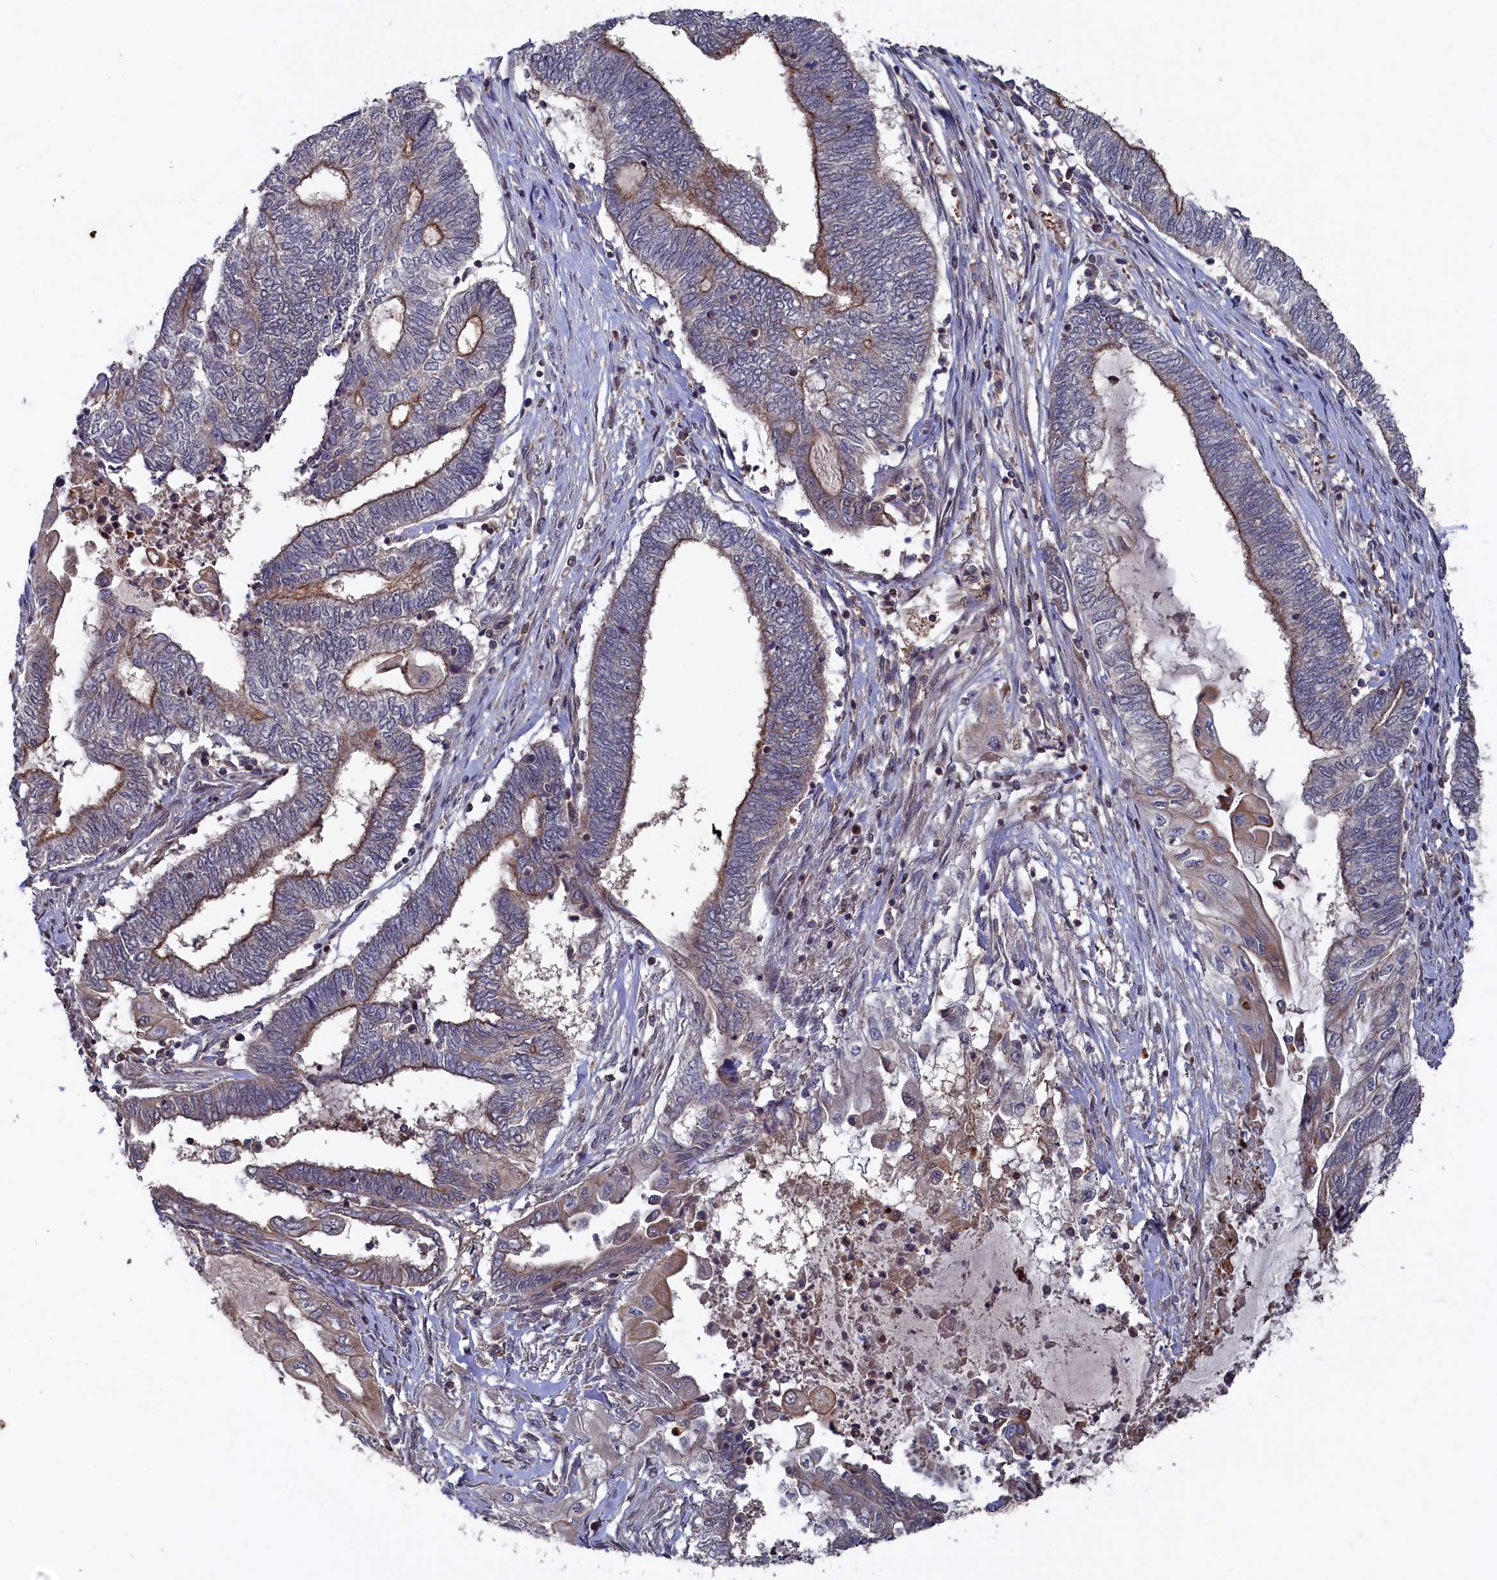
{"staining": {"intensity": "moderate", "quantity": "25%-75%", "location": "cytoplasmic/membranous"}, "tissue": "endometrial cancer", "cell_type": "Tumor cells", "image_type": "cancer", "snomed": [{"axis": "morphology", "description": "Adenocarcinoma, NOS"}, {"axis": "topography", "description": "Uterus"}, {"axis": "topography", "description": "Endometrium"}], "caption": "Protein expression analysis of human endometrial cancer (adenocarcinoma) reveals moderate cytoplasmic/membranous staining in about 25%-75% of tumor cells.", "gene": "TMC5", "patient": {"sex": "female", "age": 70}}